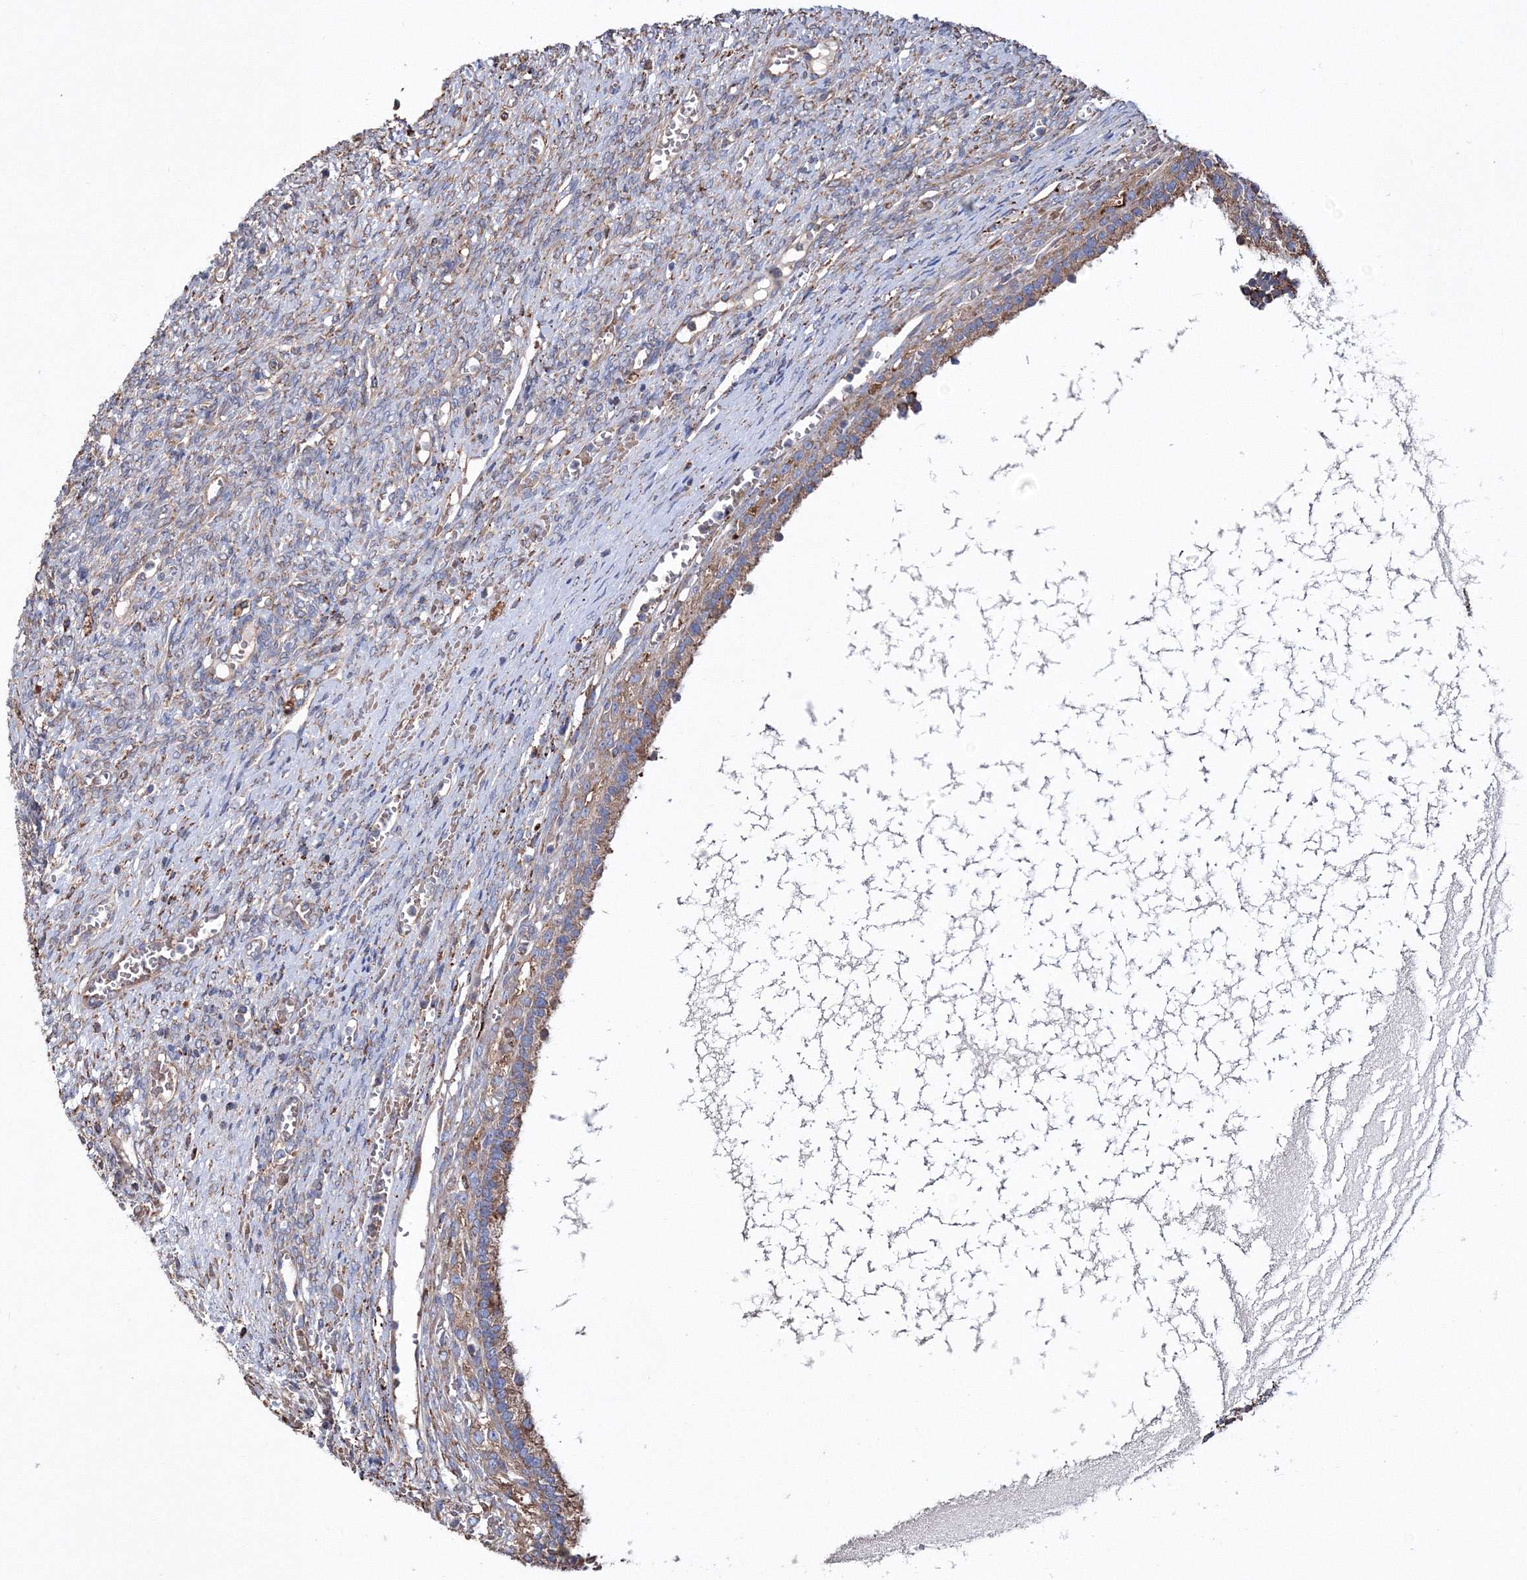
{"staining": {"intensity": "weak", "quantity": ">75%", "location": "cytoplasmic/membranous"}, "tissue": "ovary", "cell_type": "Follicle cells", "image_type": "normal", "snomed": [{"axis": "morphology", "description": "Normal tissue, NOS"}, {"axis": "topography", "description": "Ovary"}], "caption": "IHC of unremarkable human ovary demonstrates low levels of weak cytoplasmic/membranous staining in approximately >75% of follicle cells.", "gene": "VPS8", "patient": {"sex": "female", "age": 41}}